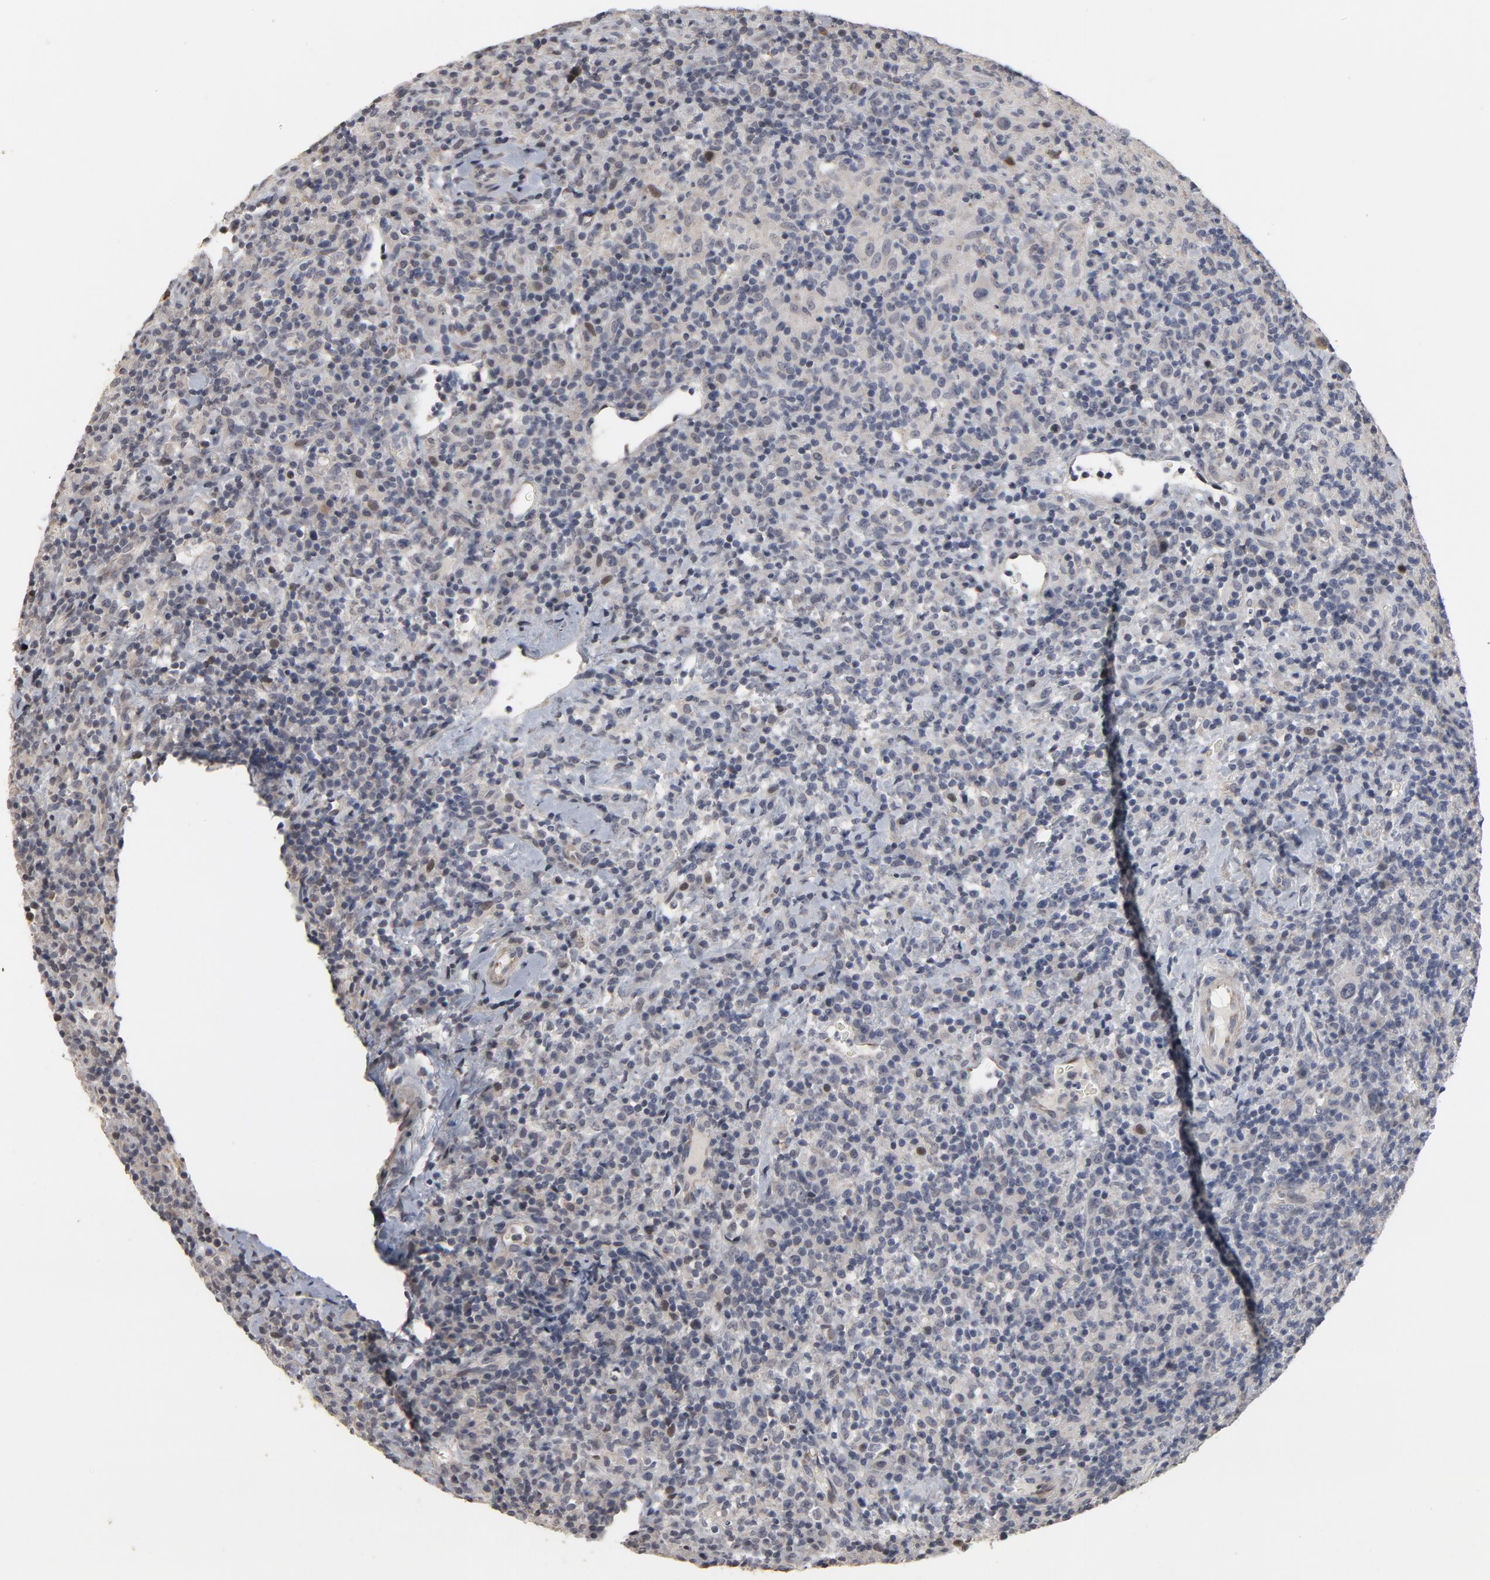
{"staining": {"intensity": "negative", "quantity": "none", "location": "none"}, "tissue": "lymphoma", "cell_type": "Tumor cells", "image_type": "cancer", "snomed": [{"axis": "morphology", "description": "Hodgkin's disease, NOS"}, {"axis": "topography", "description": "Lymph node"}], "caption": "The photomicrograph displays no significant positivity in tumor cells of lymphoma.", "gene": "PPP1R1B", "patient": {"sex": "male", "age": 65}}